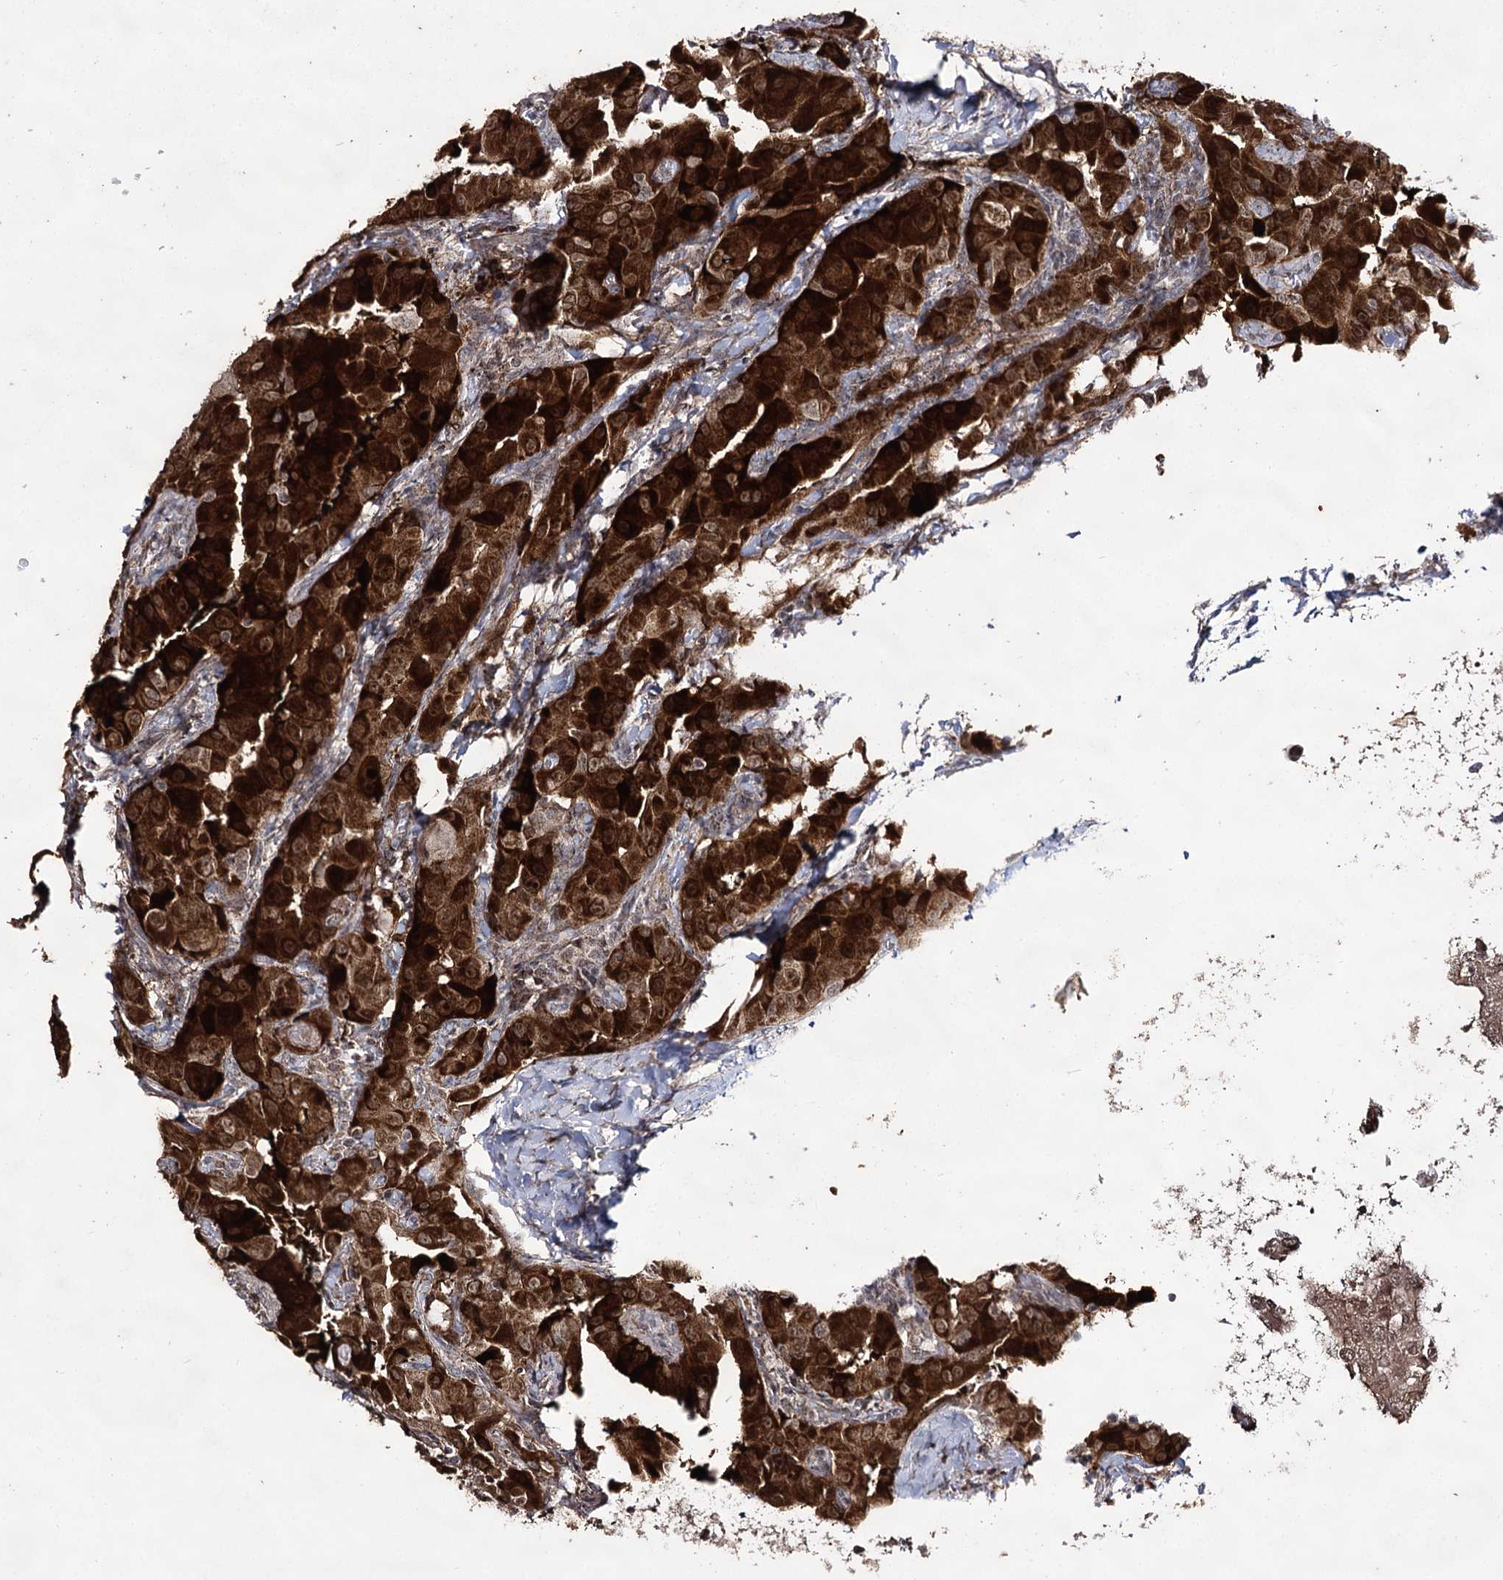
{"staining": {"intensity": "strong", "quantity": ">75%", "location": "cytoplasmic/membranous,nuclear"}, "tissue": "thyroid cancer", "cell_type": "Tumor cells", "image_type": "cancer", "snomed": [{"axis": "morphology", "description": "Papillary adenocarcinoma, NOS"}, {"axis": "topography", "description": "Thyroid gland"}], "caption": "Brown immunohistochemical staining in human thyroid papillary adenocarcinoma demonstrates strong cytoplasmic/membranous and nuclear staining in about >75% of tumor cells. (Stains: DAB (3,3'-diaminobenzidine) in brown, nuclei in blue, Microscopy: brightfield microscopy at high magnification).", "gene": "ACTR6", "patient": {"sex": "male", "age": 33}}